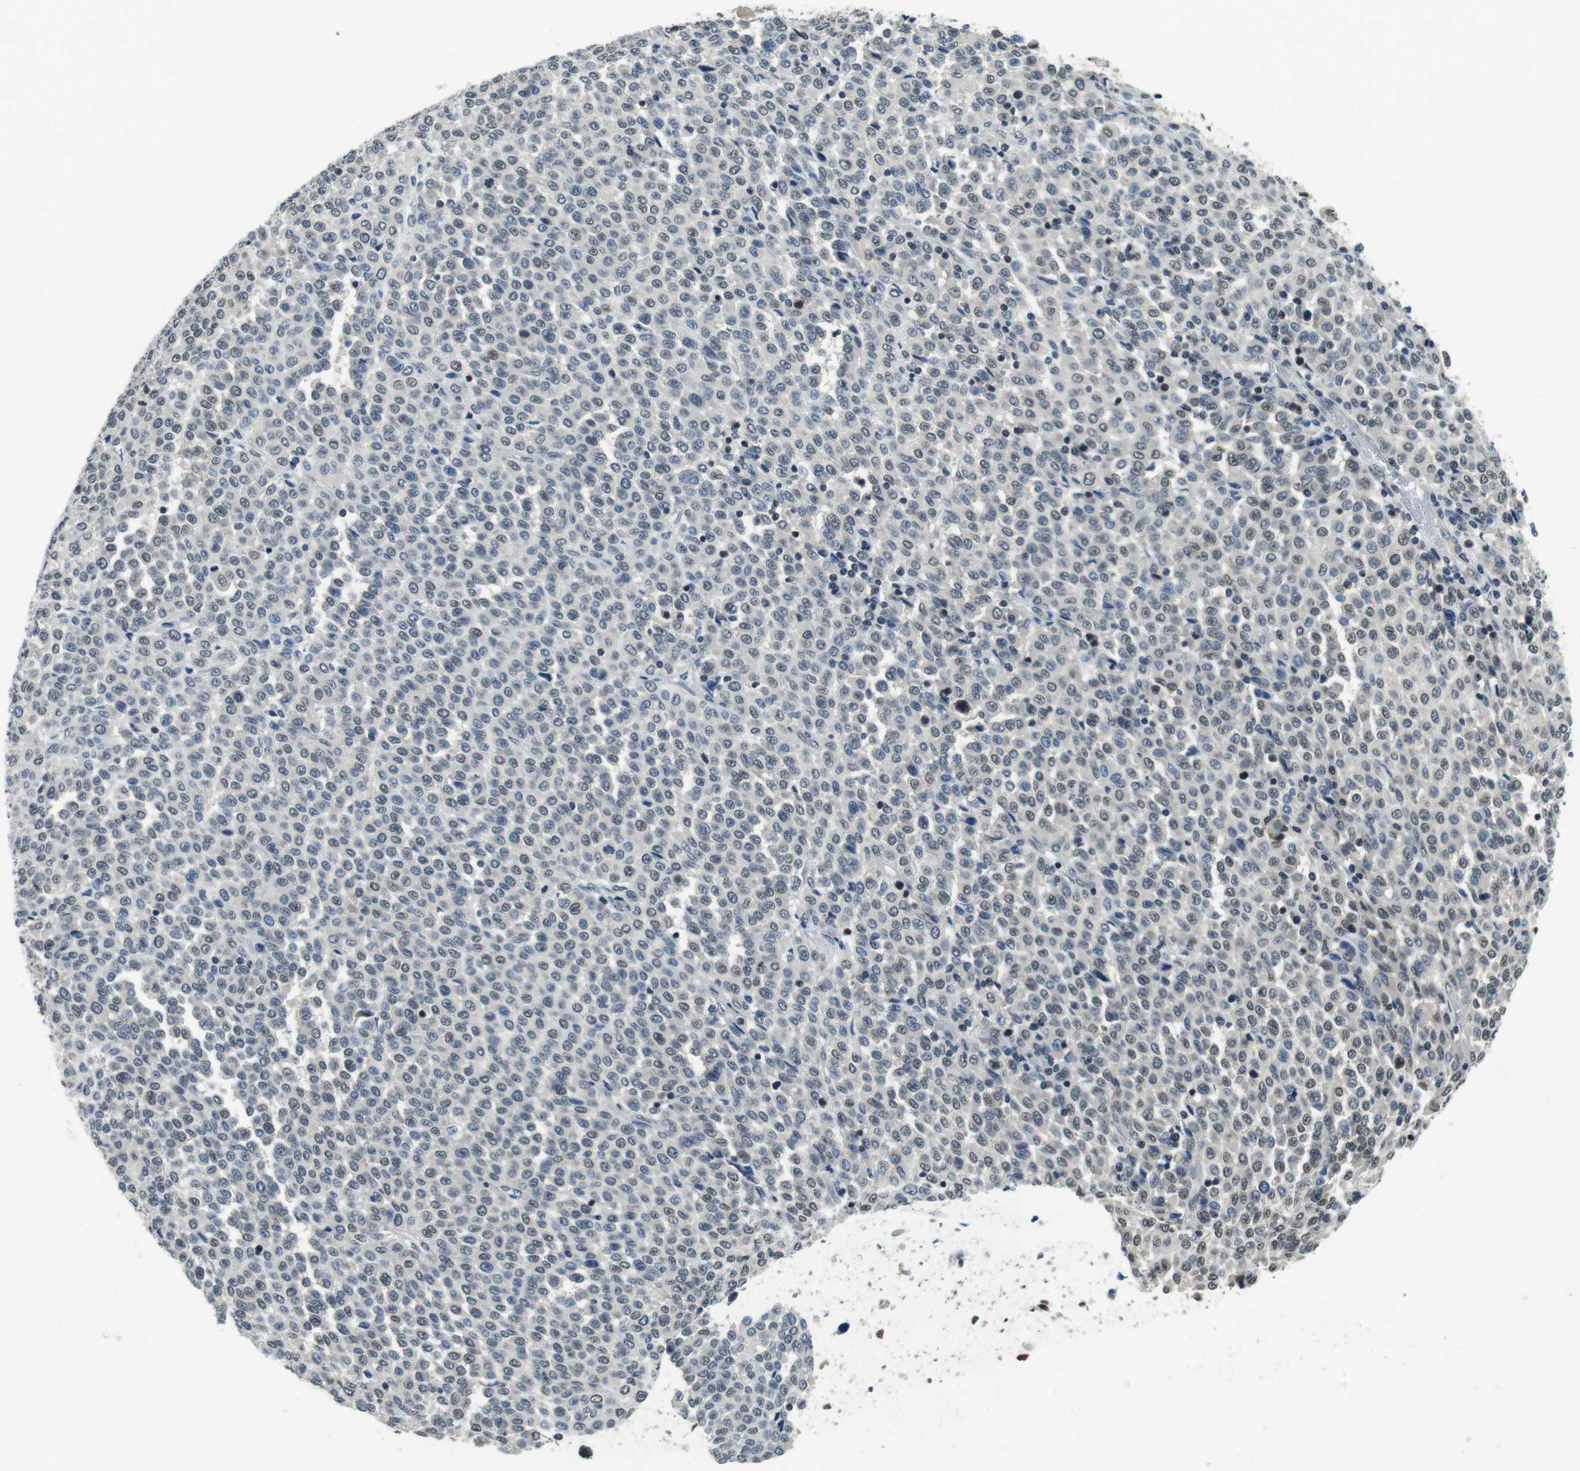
{"staining": {"intensity": "weak", "quantity": "<25%", "location": "nuclear"}, "tissue": "melanoma", "cell_type": "Tumor cells", "image_type": "cancer", "snomed": [{"axis": "morphology", "description": "Malignant melanoma, Metastatic site"}, {"axis": "topography", "description": "Pancreas"}], "caption": "This image is of malignant melanoma (metastatic site) stained with IHC to label a protein in brown with the nuclei are counter-stained blue. There is no expression in tumor cells.", "gene": "NEK4", "patient": {"sex": "female", "age": 30}}